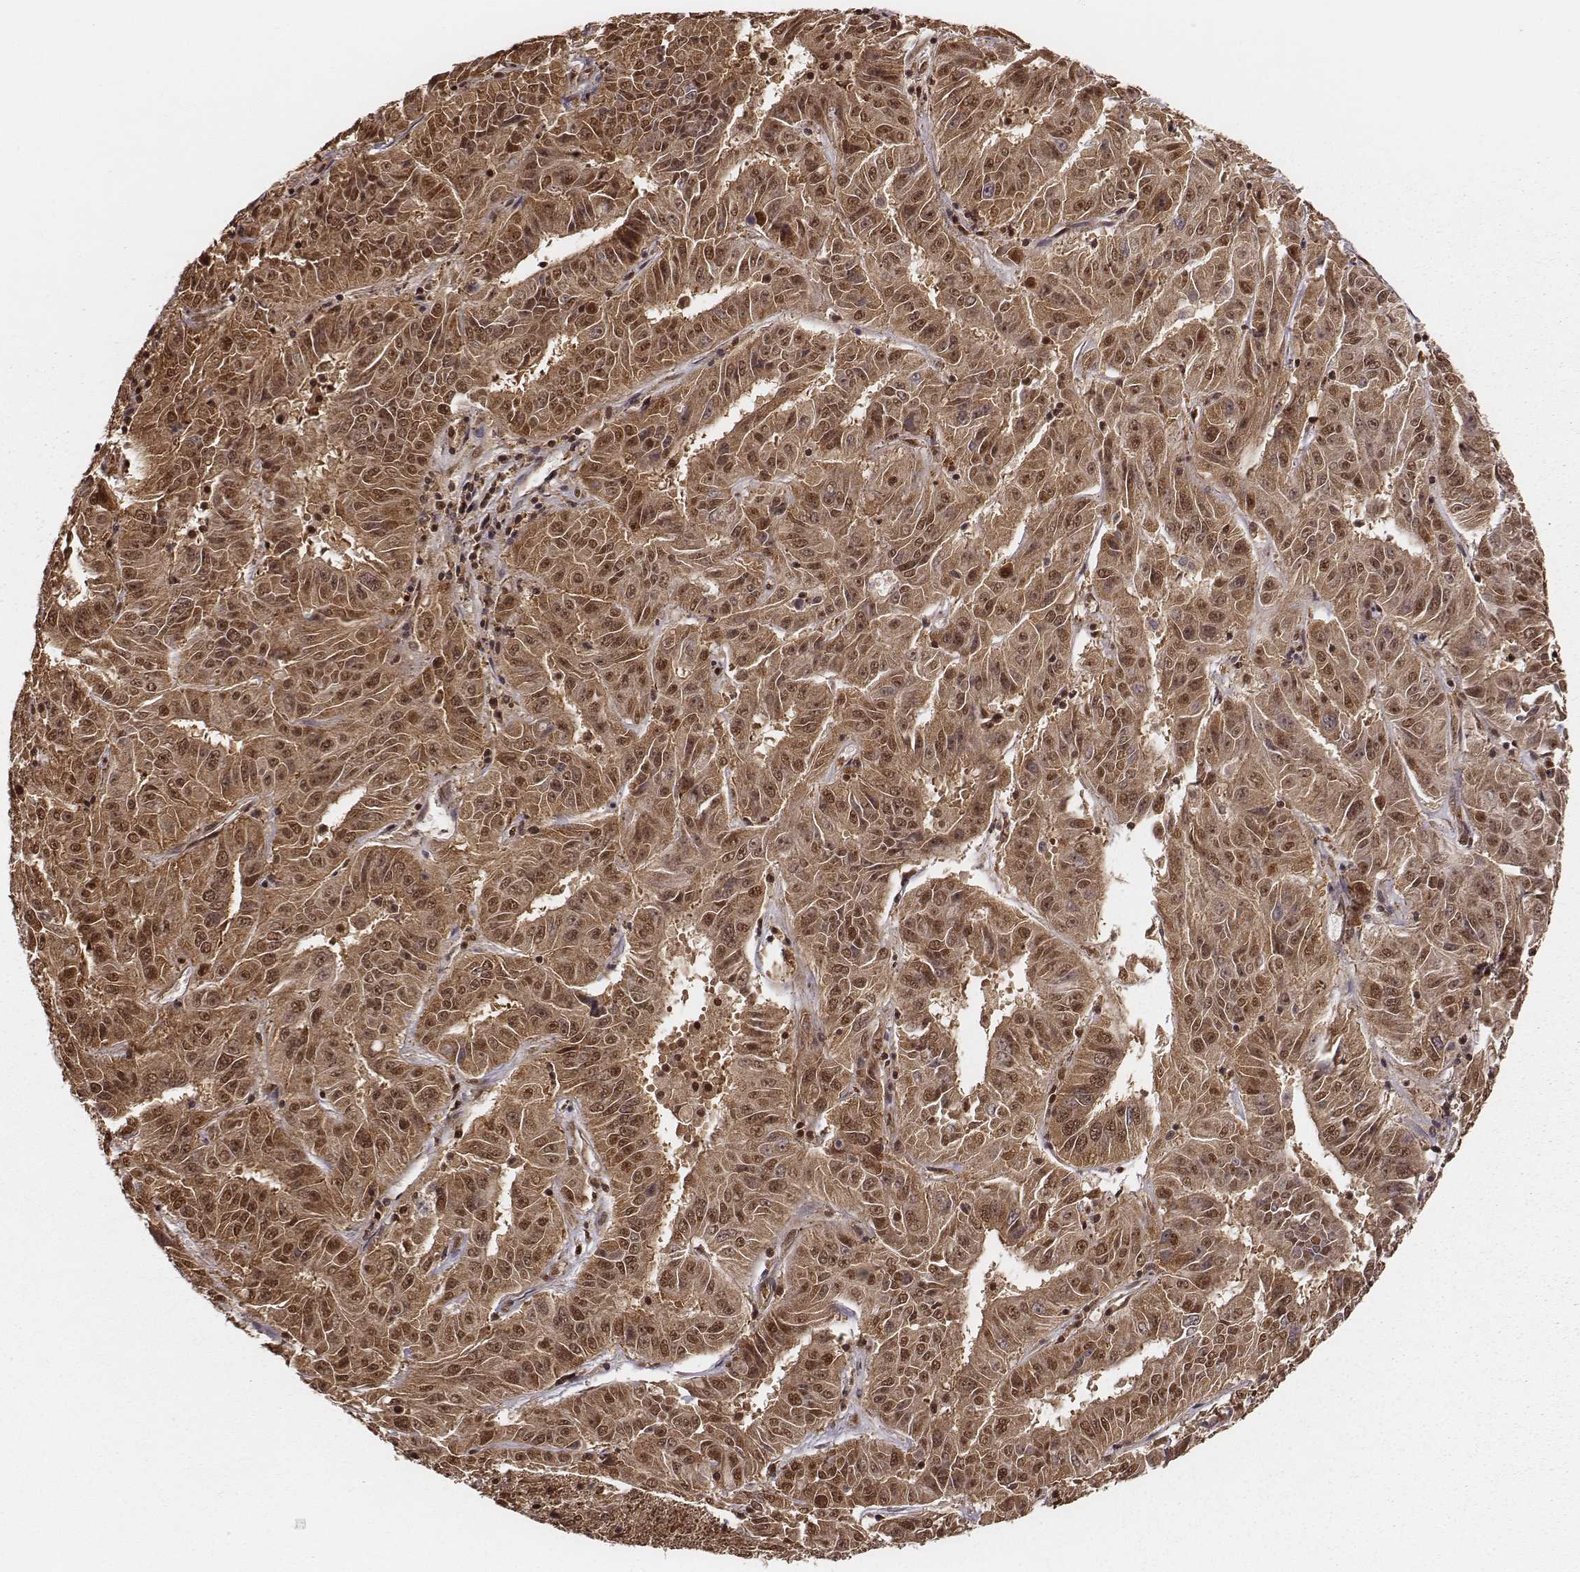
{"staining": {"intensity": "moderate", "quantity": ">75%", "location": "cytoplasmic/membranous"}, "tissue": "pancreatic cancer", "cell_type": "Tumor cells", "image_type": "cancer", "snomed": [{"axis": "morphology", "description": "Adenocarcinoma, NOS"}, {"axis": "topography", "description": "Pancreas"}], "caption": "Brown immunohistochemical staining in pancreatic adenocarcinoma demonstrates moderate cytoplasmic/membranous positivity in approximately >75% of tumor cells.", "gene": "NFX1", "patient": {"sex": "male", "age": 63}}